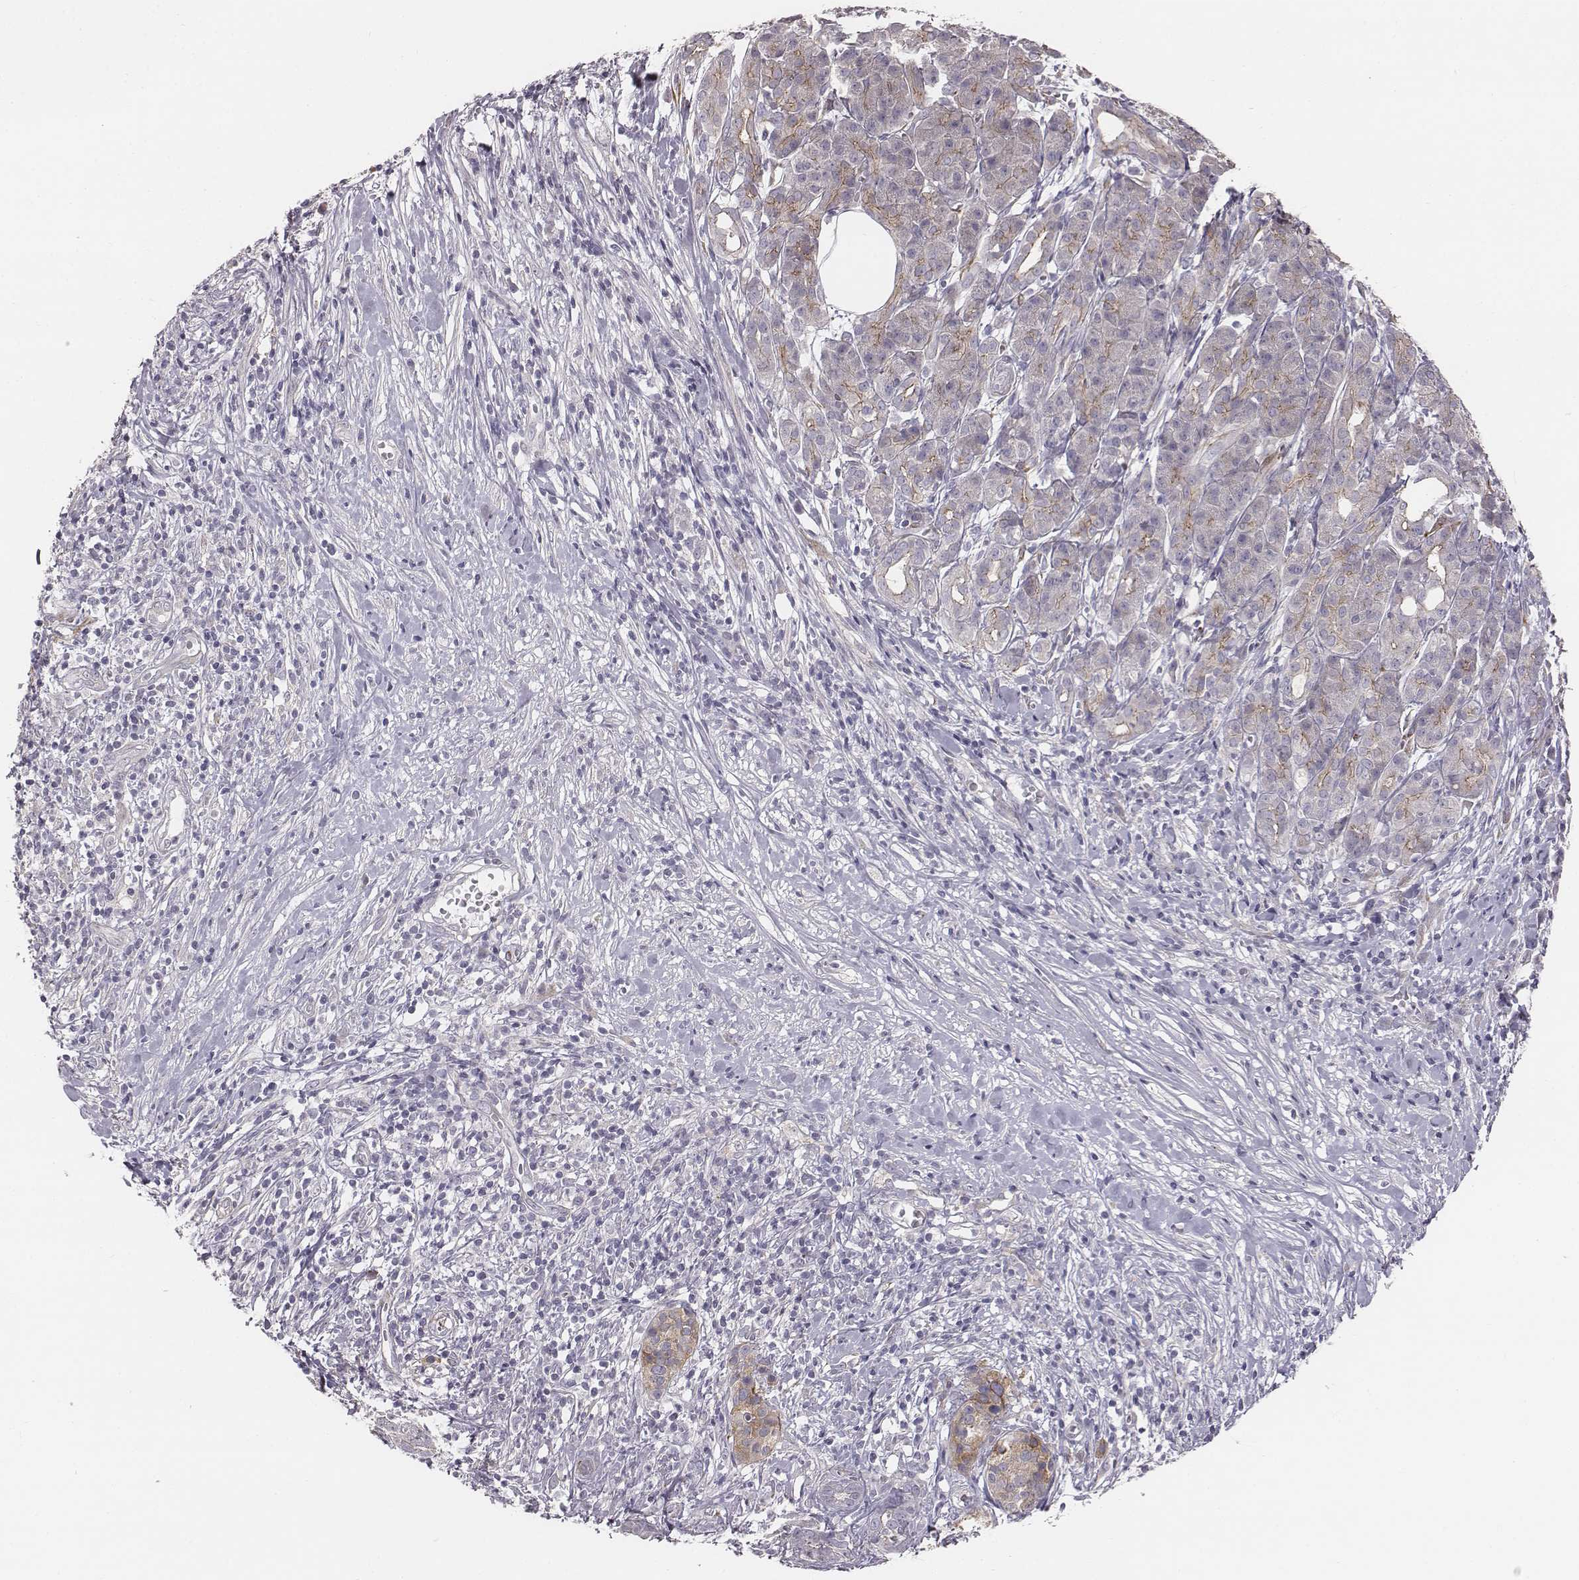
{"staining": {"intensity": "moderate", "quantity": ">75%", "location": "cytoplasmic/membranous"}, "tissue": "pancreatic cancer", "cell_type": "Tumor cells", "image_type": "cancer", "snomed": [{"axis": "morphology", "description": "Adenocarcinoma, NOS"}, {"axis": "topography", "description": "Pancreas"}], "caption": "Tumor cells demonstrate medium levels of moderate cytoplasmic/membranous expression in about >75% of cells in human pancreatic cancer (adenocarcinoma). Using DAB (3,3'-diaminobenzidine) (brown) and hematoxylin (blue) stains, captured at high magnification using brightfield microscopy.", "gene": "PRKCZ", "patient": {"sex": "male", "age": 61}}